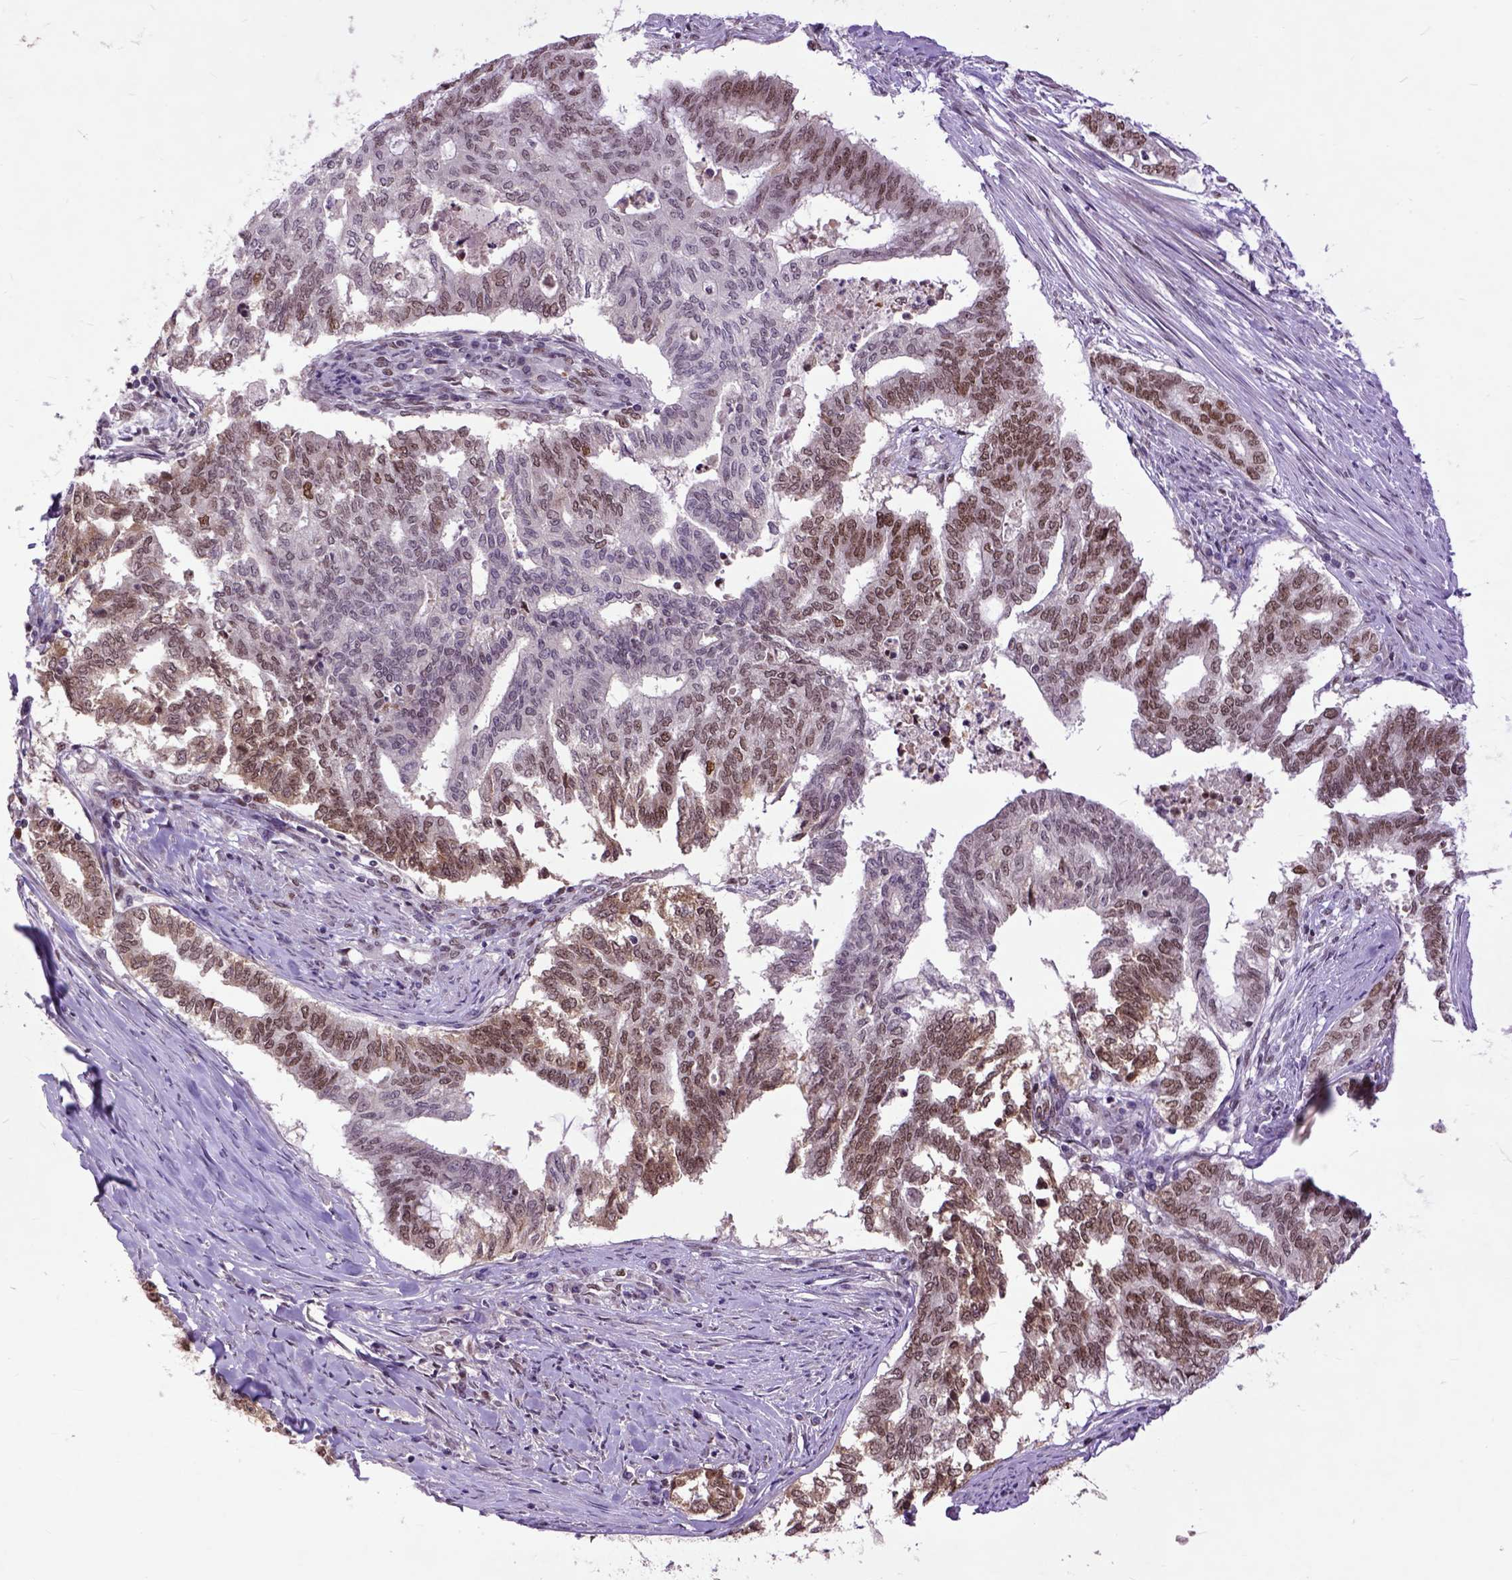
{"staining": {"intensity": "moderate", "quantity": "25%-75%", "location": "nuclear"}, "tissue": "endometrial cancer", "cell_type": "Tumor cells", "image_type": "cancer", "snomed": [{"axis": "morphology", "description": "Adenocarcinoma, NOS"}, {"axis": "topography", "description": "Endometrium"}], "caption": "A high-resolution photomicrograph shows immunohistochemistry (IHC) staining of adenocarcinoma (endometrial), which displays moderate nuclear staining in approximately 25%-75% of tumor cells. Nuclei are stained in blue.", "gene": "RCC2", "patient": {"sex": "female", "age": 79}}